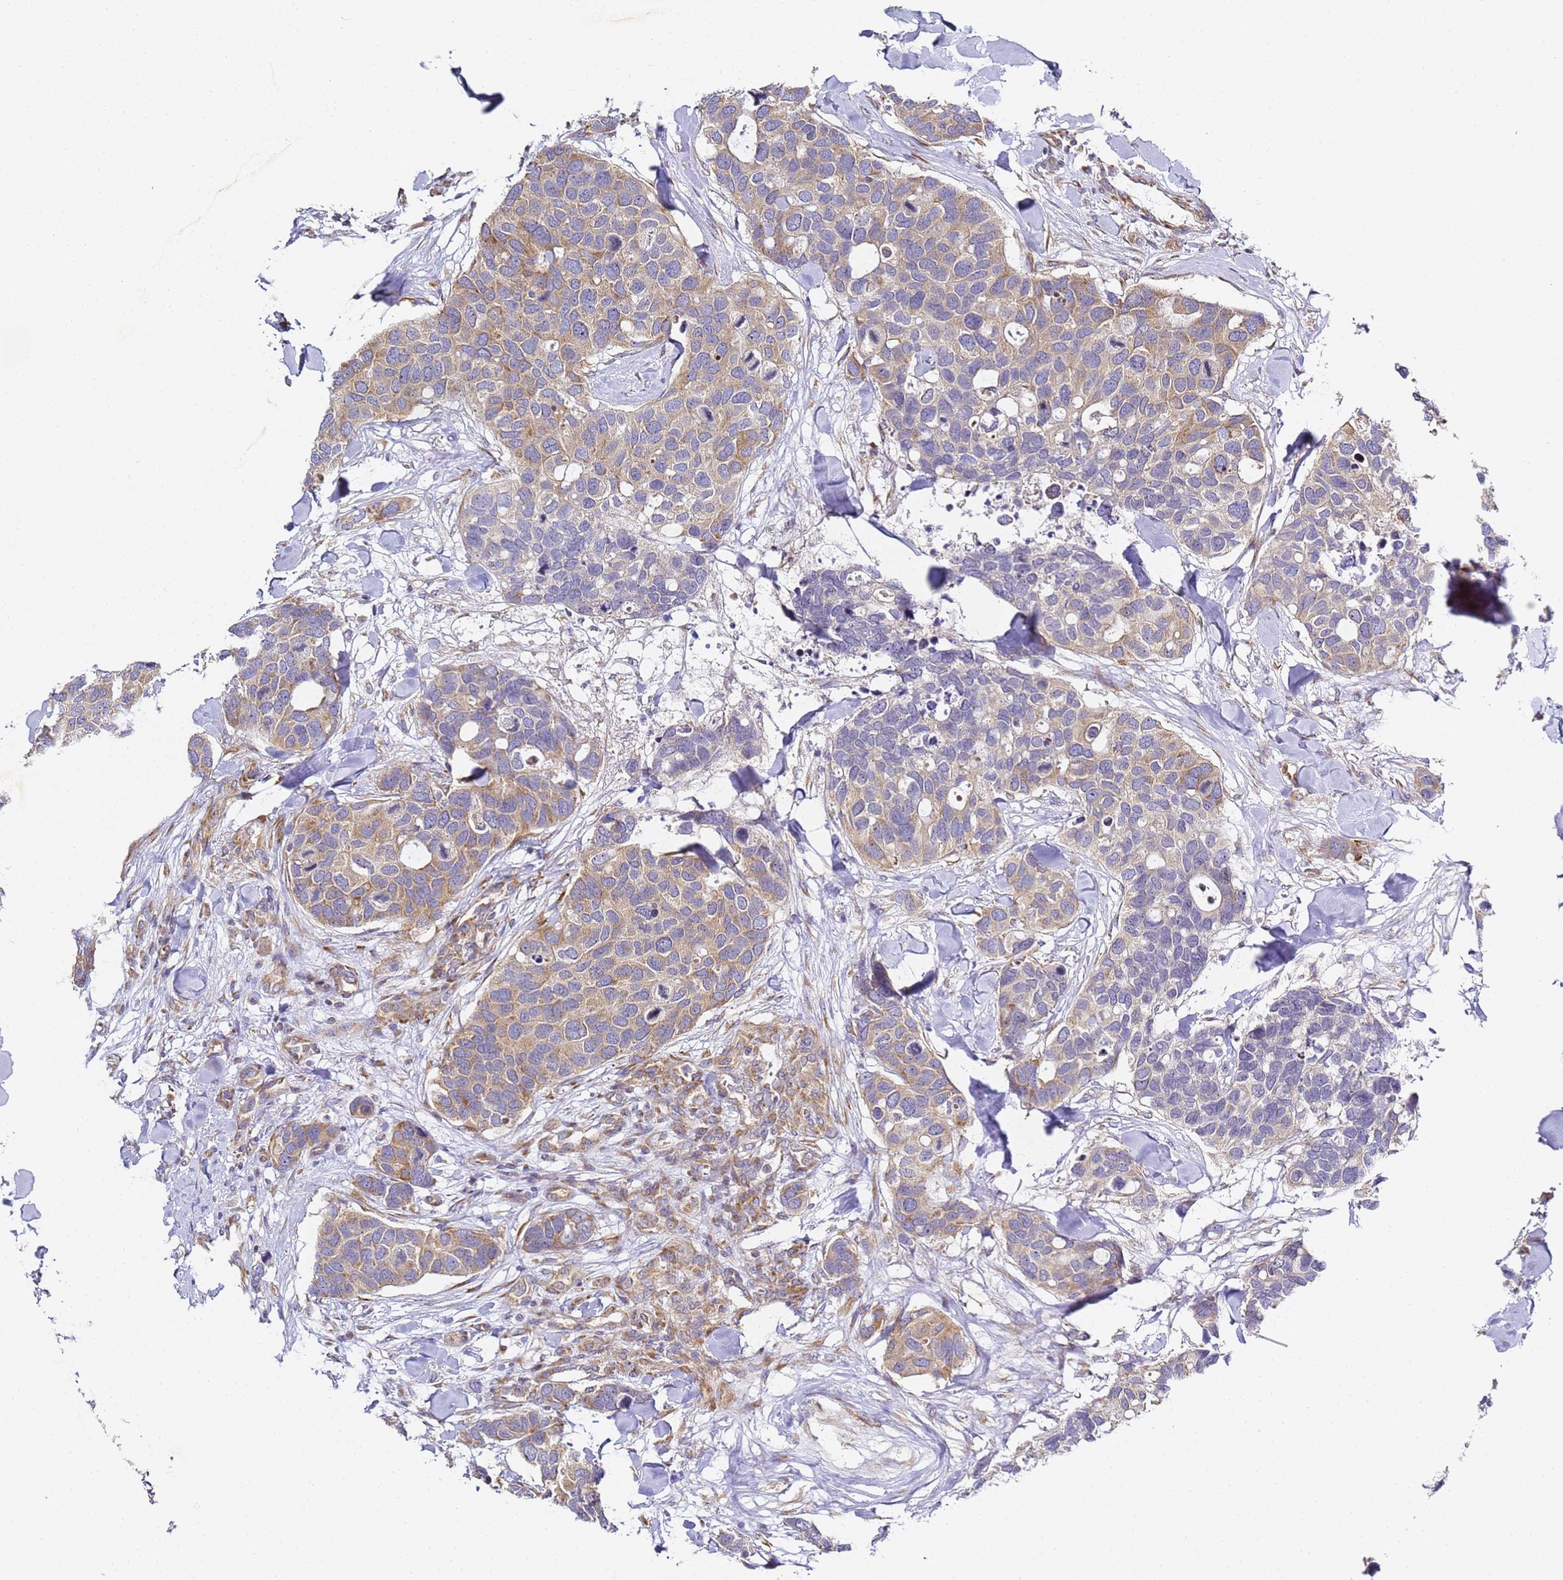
{"staining": {"intensity": "moderate", "quantity": "25%-75%", "location": "cytoplasmic/membranous"}, "tissue": "breast cancer", "cell_type": "Tumor cells", "image_type": "cancer", "snomed": [{"axis": "morphology", "description": "Duct carcinoma"}, {"axis": "topography", "description": "Breast"}], "caption": "A histopathology image of human breast cancer (infiltrating ductal carcinoma) stained for a protein reveals moderate cytoplasmic/membranous brown staining in tumor cells.", "gene": "RPL13A", "patient": {"sex": "female", "age": 83}}